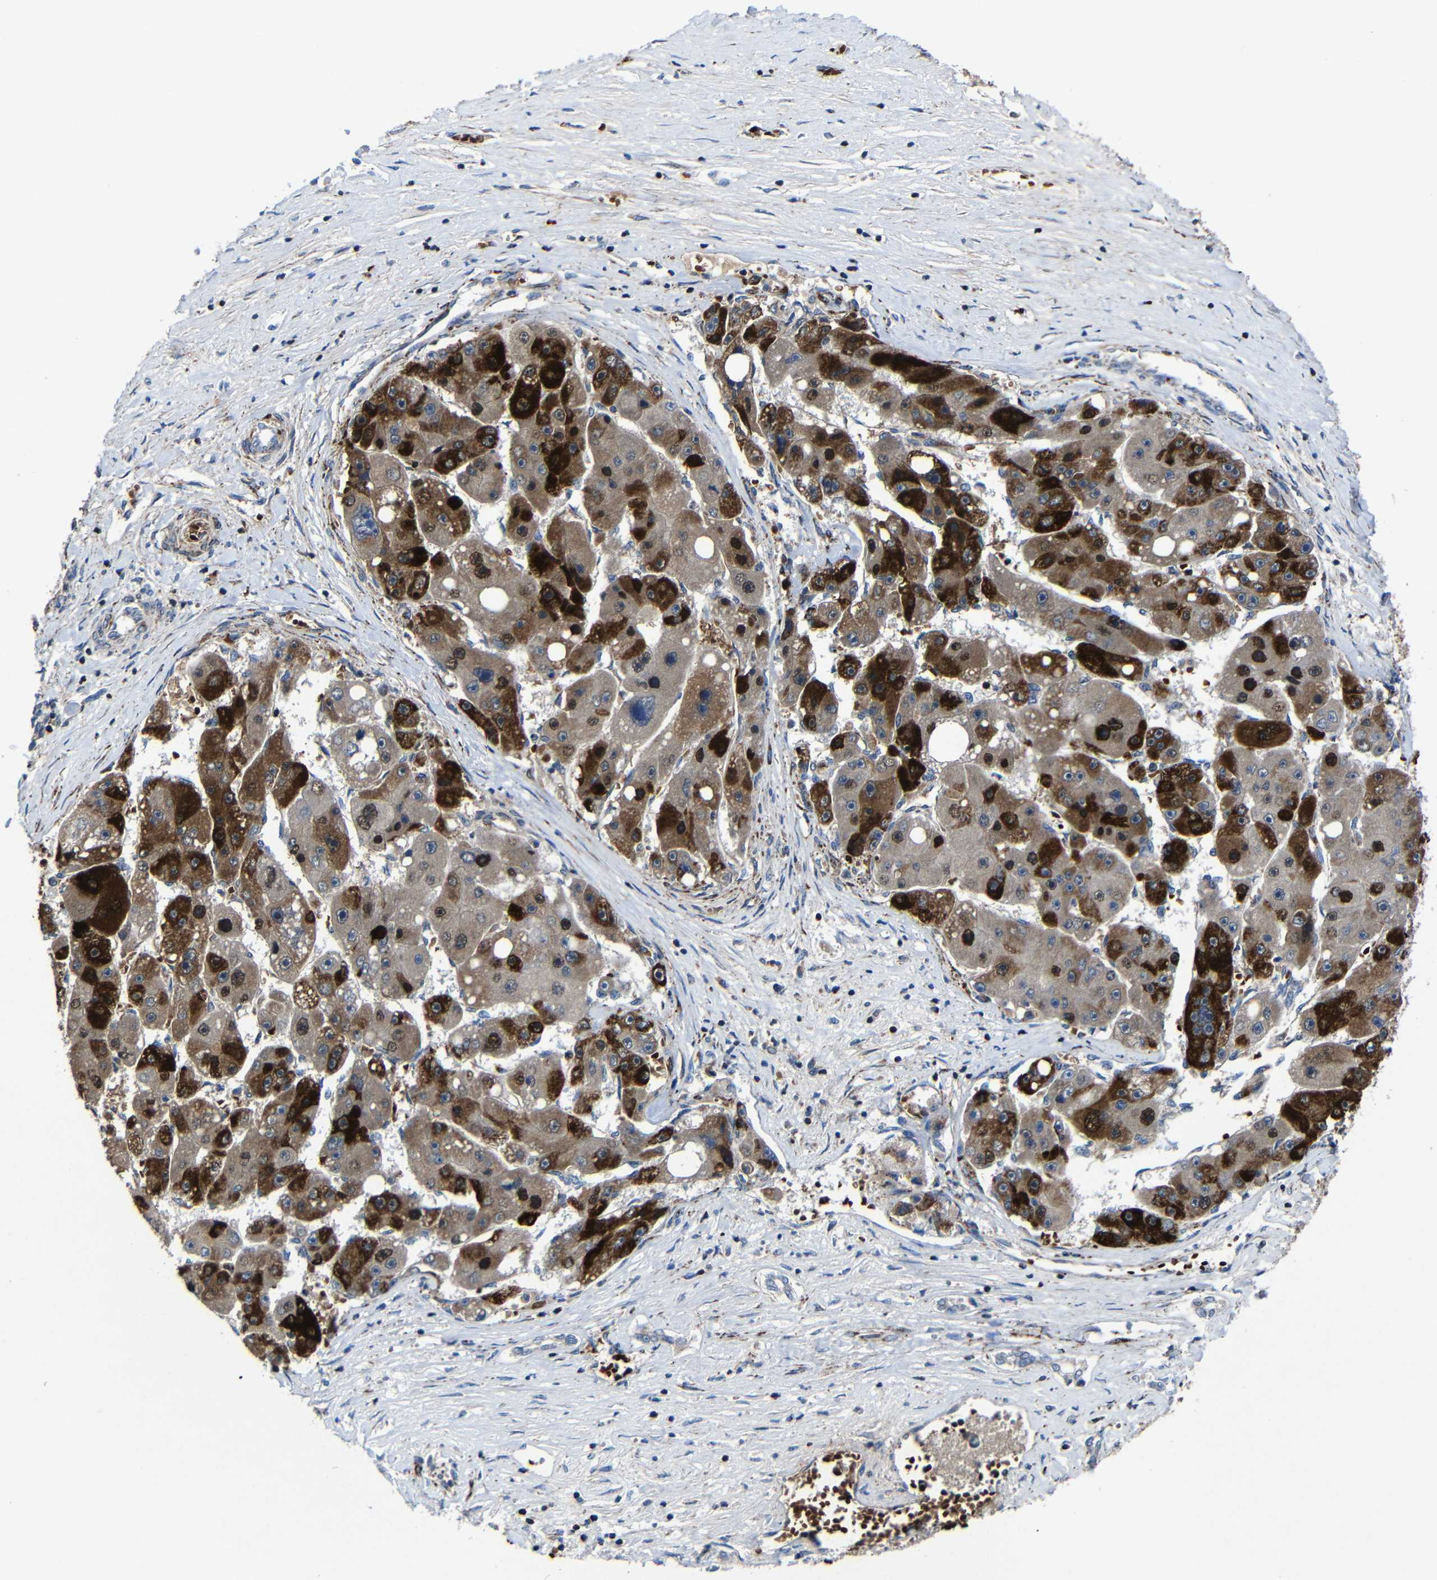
{"staining": {"intensity": "strong", "quantity": ">75%", "location": "cytoplasmic/membranous"}, "tissue": "liver cancer", "cell_type": "Tumor cells", "image_type": "cancer", "snomed": [{"axis": "morphology", "description": "Carcinoma, Hepatocellular, NOS"}, {"axis": "topography", "description": "Liver"}], "caption": "A photomicrograph of liver cancer (hepatocellular carcinoma) stained for a protein displays strong cytoplasmic/membranous brown staining in tumor cells.", "gene": "CA5B", "patient": {"sex": "female", "age": 61}}